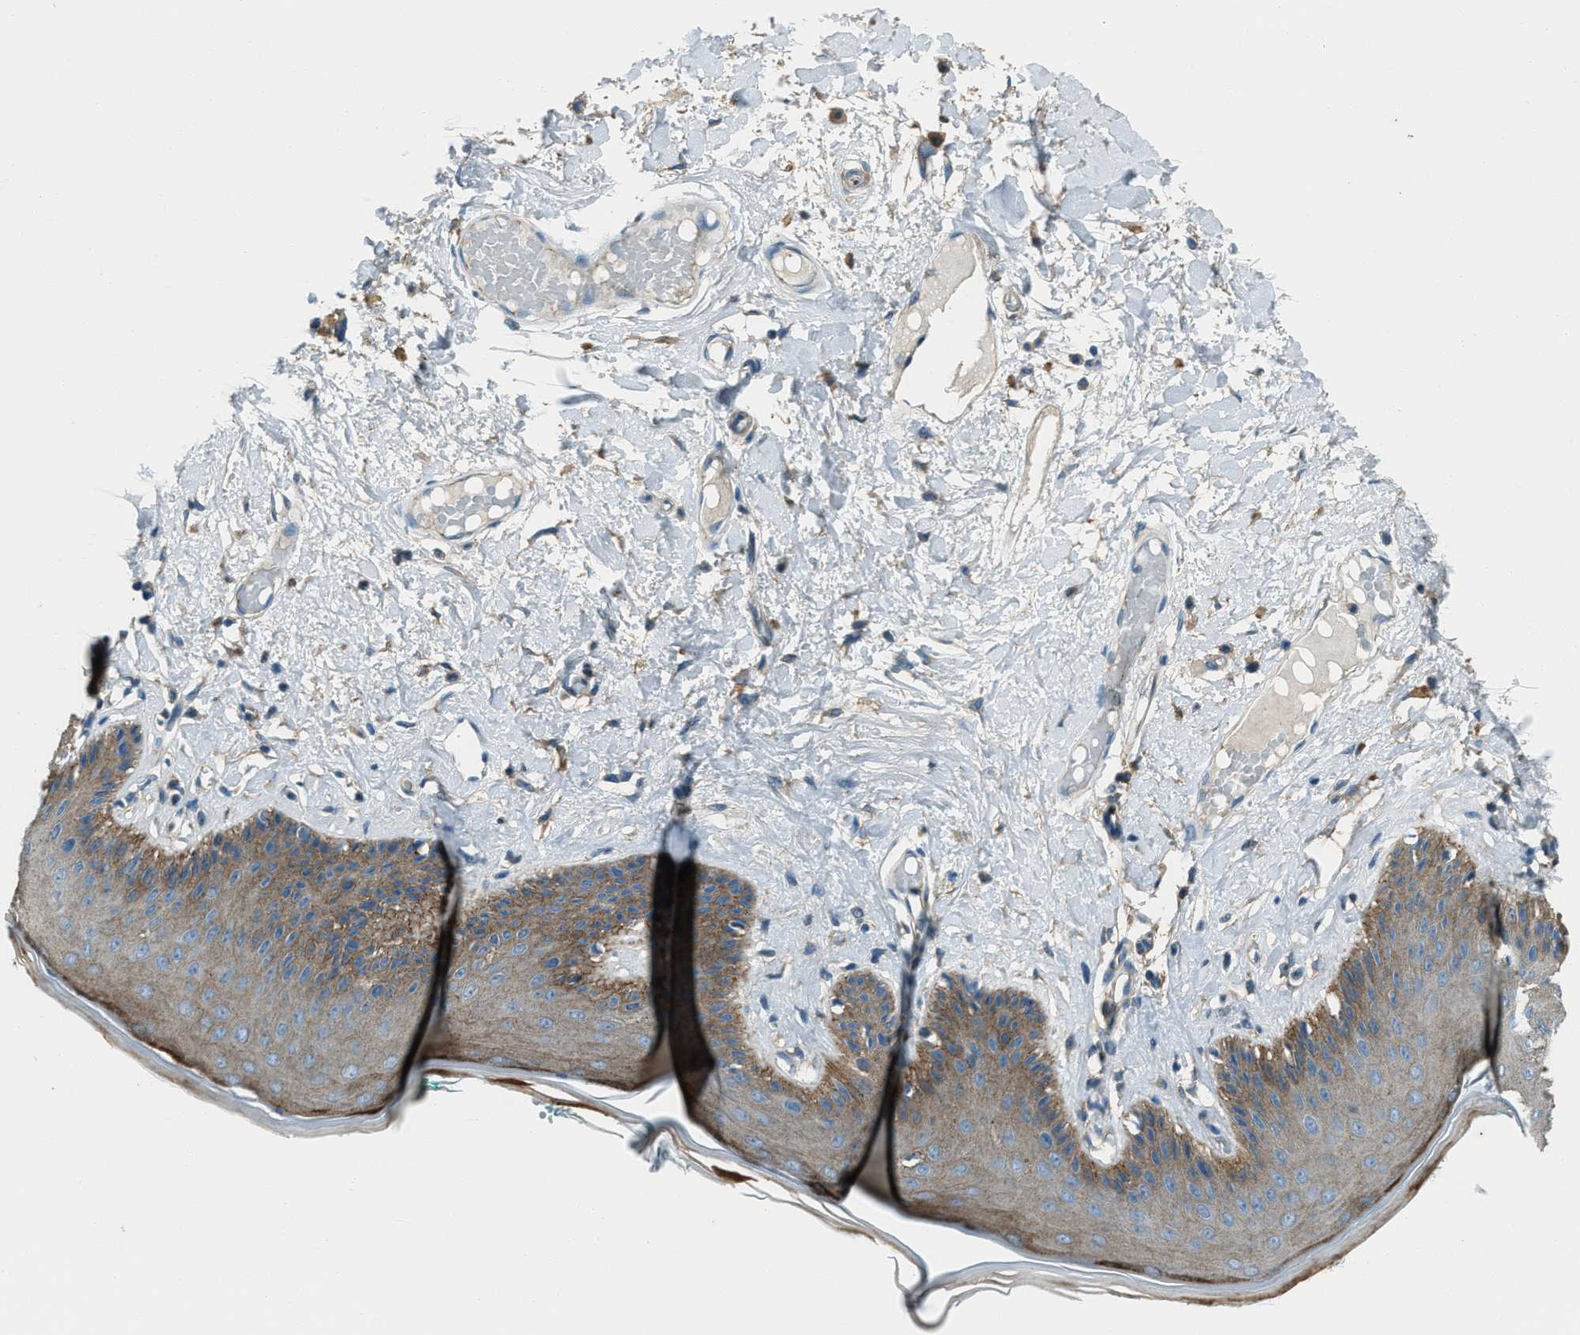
{"staining": {"intensity": "moderate", "quantity": ">75%", "location": "cytoplasmic/membranous"}, "tissue": "skin", "cell_type": "Epidermal cells", "image_type": "normal", "snomed": [{"axis": "morphology", "description": "Normal tissue, NOS"}, {"axis": "topography", "description": "Vulva"}], "caption": "Immunohistochemistry (IHC) (DAB (3,3'-diaminobenzidine)) staining of unremarkable skin demonstrates moderate cytoplasmic/membranous protein positivity in approximately >75% of epidermal cells.", "gene": "SVIL", "patient": {"sex": "female", "age": 73}}